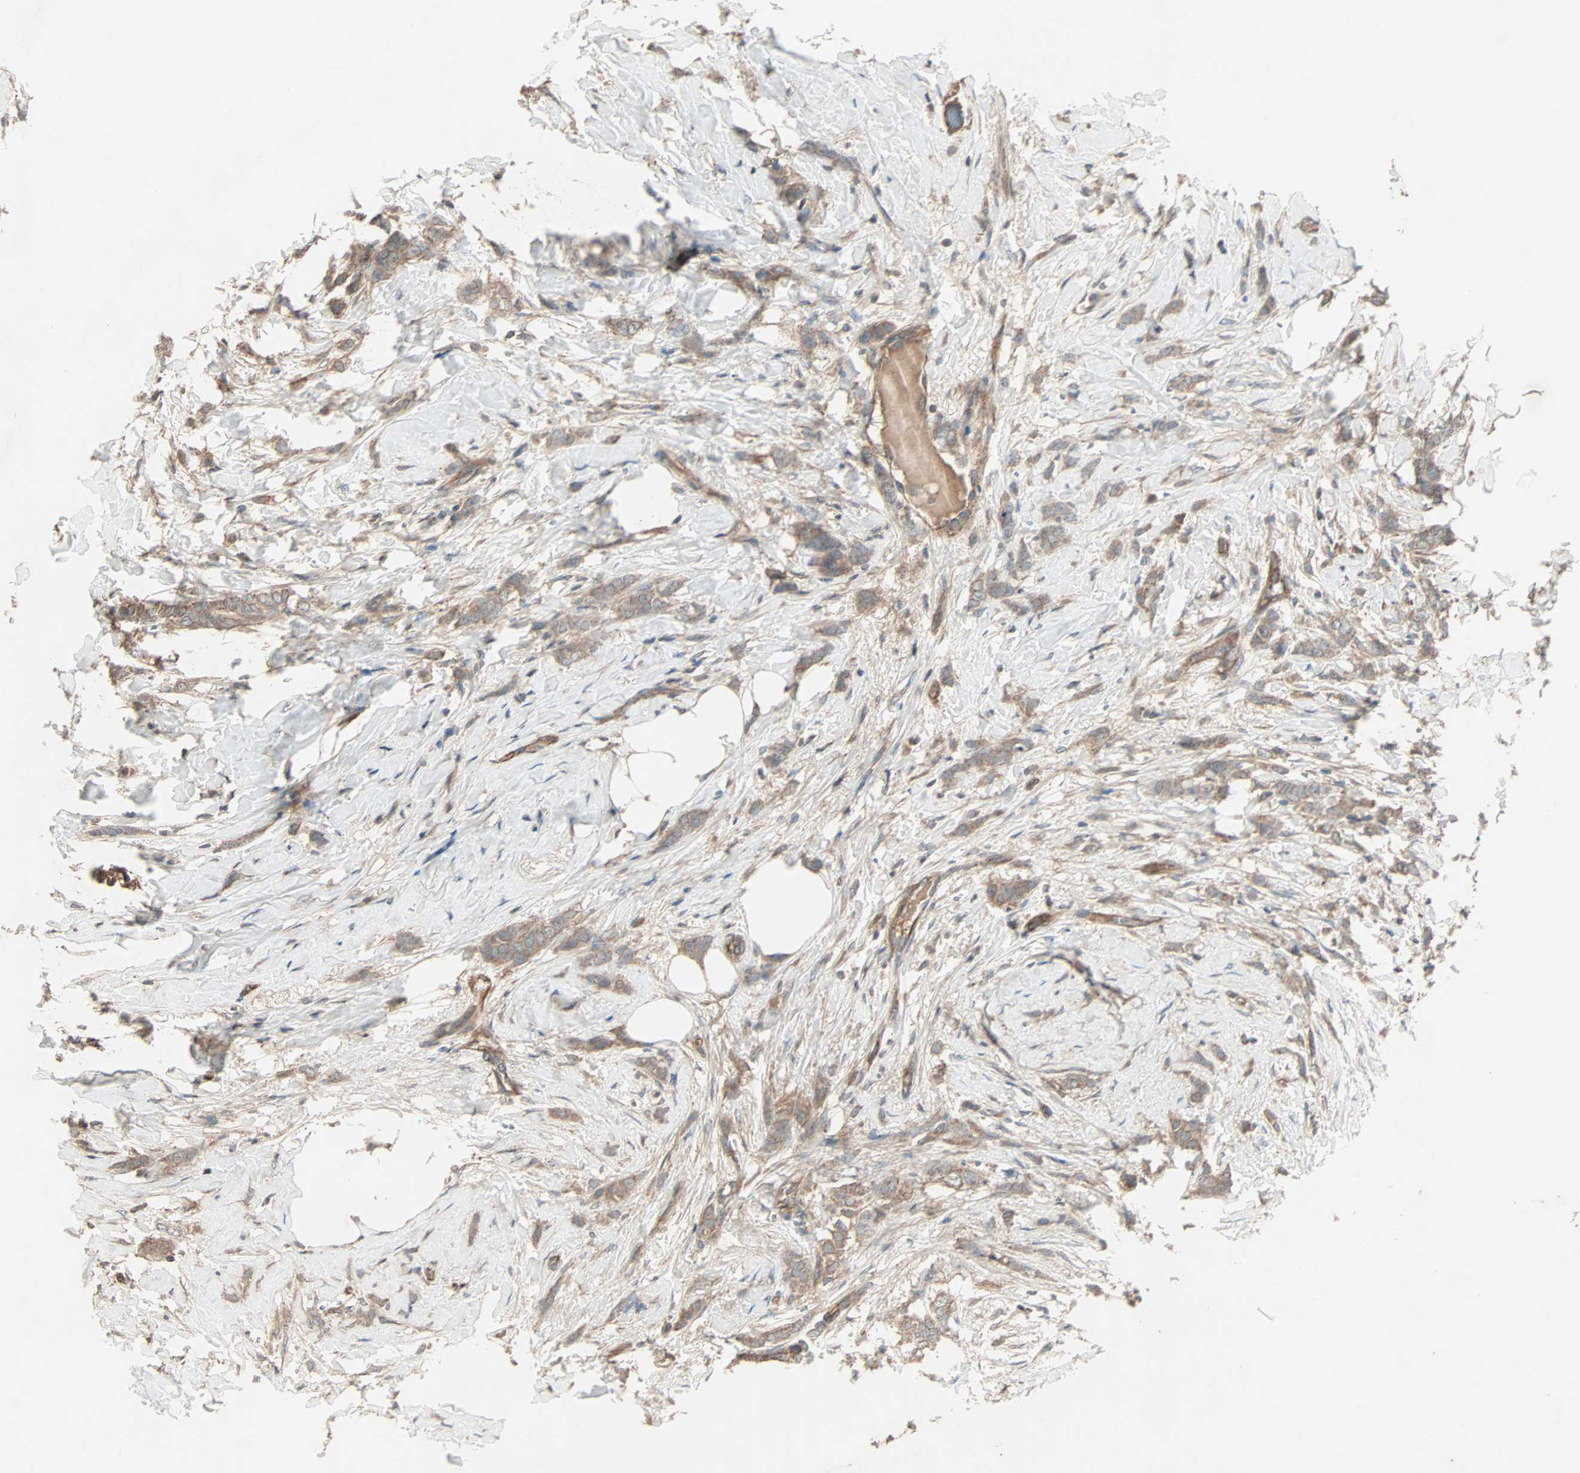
{"staining": {"intensity": "moderate", "quantity": ">75%", "location": "cytoplasmic/membranous"}, "tissue": "breast cancer", "cell_type": "Tumor cells", "image_type": "cancer", "snomed": [{"axis": "morphology", "description": "Lobular carcinoma, in situ"}, {"axis": "morphology", "description": "Lobular carcinoma"}, {"axis": "topography", "description": "Breast"}], "caption": "Human breast cancer (lobular carcinoma in situ) stained for a protein (brown) exhibits moderate cytoplasmic/membranous positive staining in approximately >75% of tumor cells.", "gene": "GCK", "patient": {"sex": "female", "age": 41}}